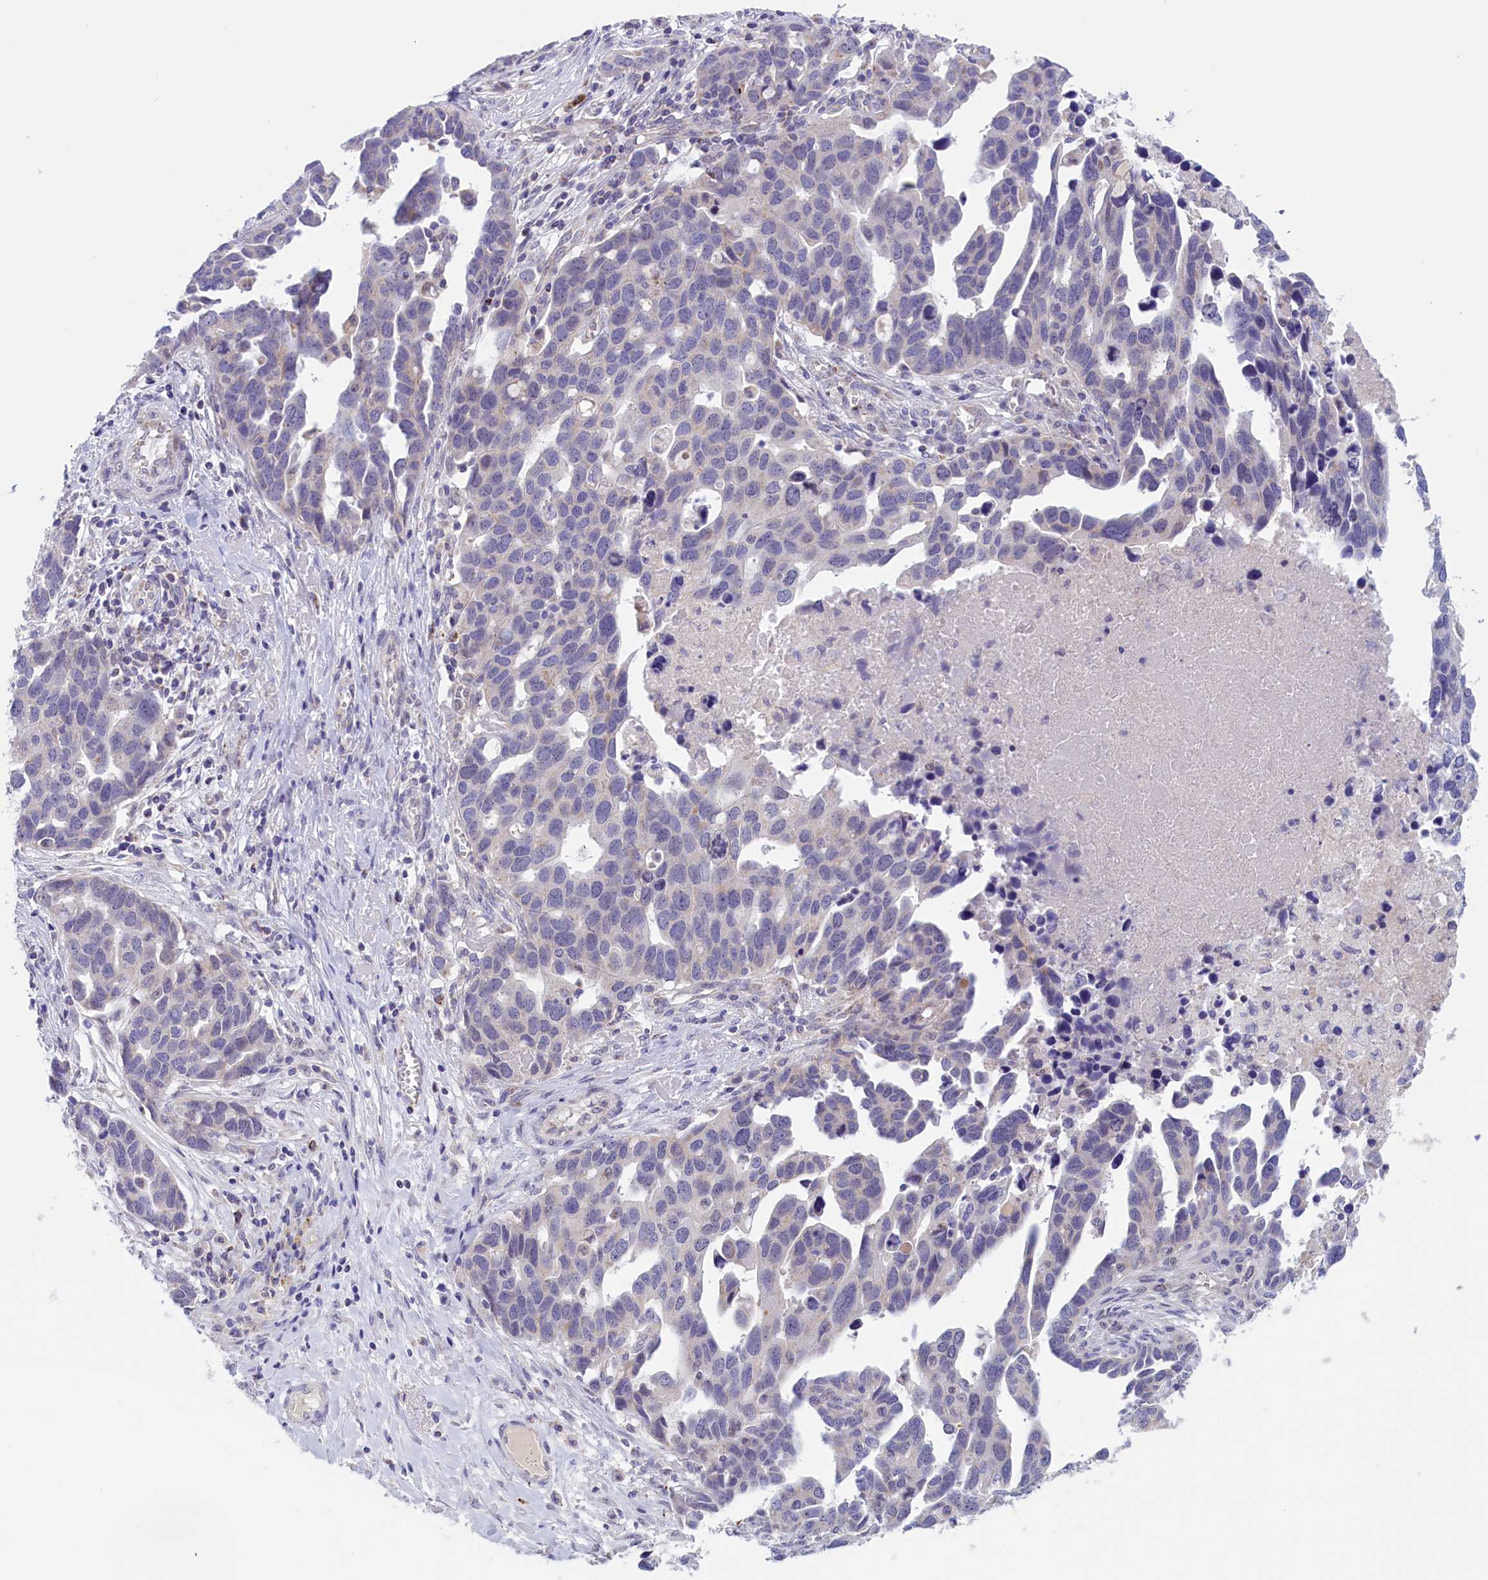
{"staining": {"intensity": "negative", "quantity": "none", "location": "none"}, "tissue": "ovarian cancer", "cell_type": "Tumor cells", "image_type": "cancer", "snomed": [{"axis": "morphology", "description": "Cystadenocarcinoma, serous, NOS"}, {"axis": "topography", "description": "Ovary"}], "caption": "Tumor cells show no significant protein positivity in ovarian cancer (serous cystadenocarcinoma).", "gene": "FAM149B1", "patient": {"sex": "female", "age": 54}}